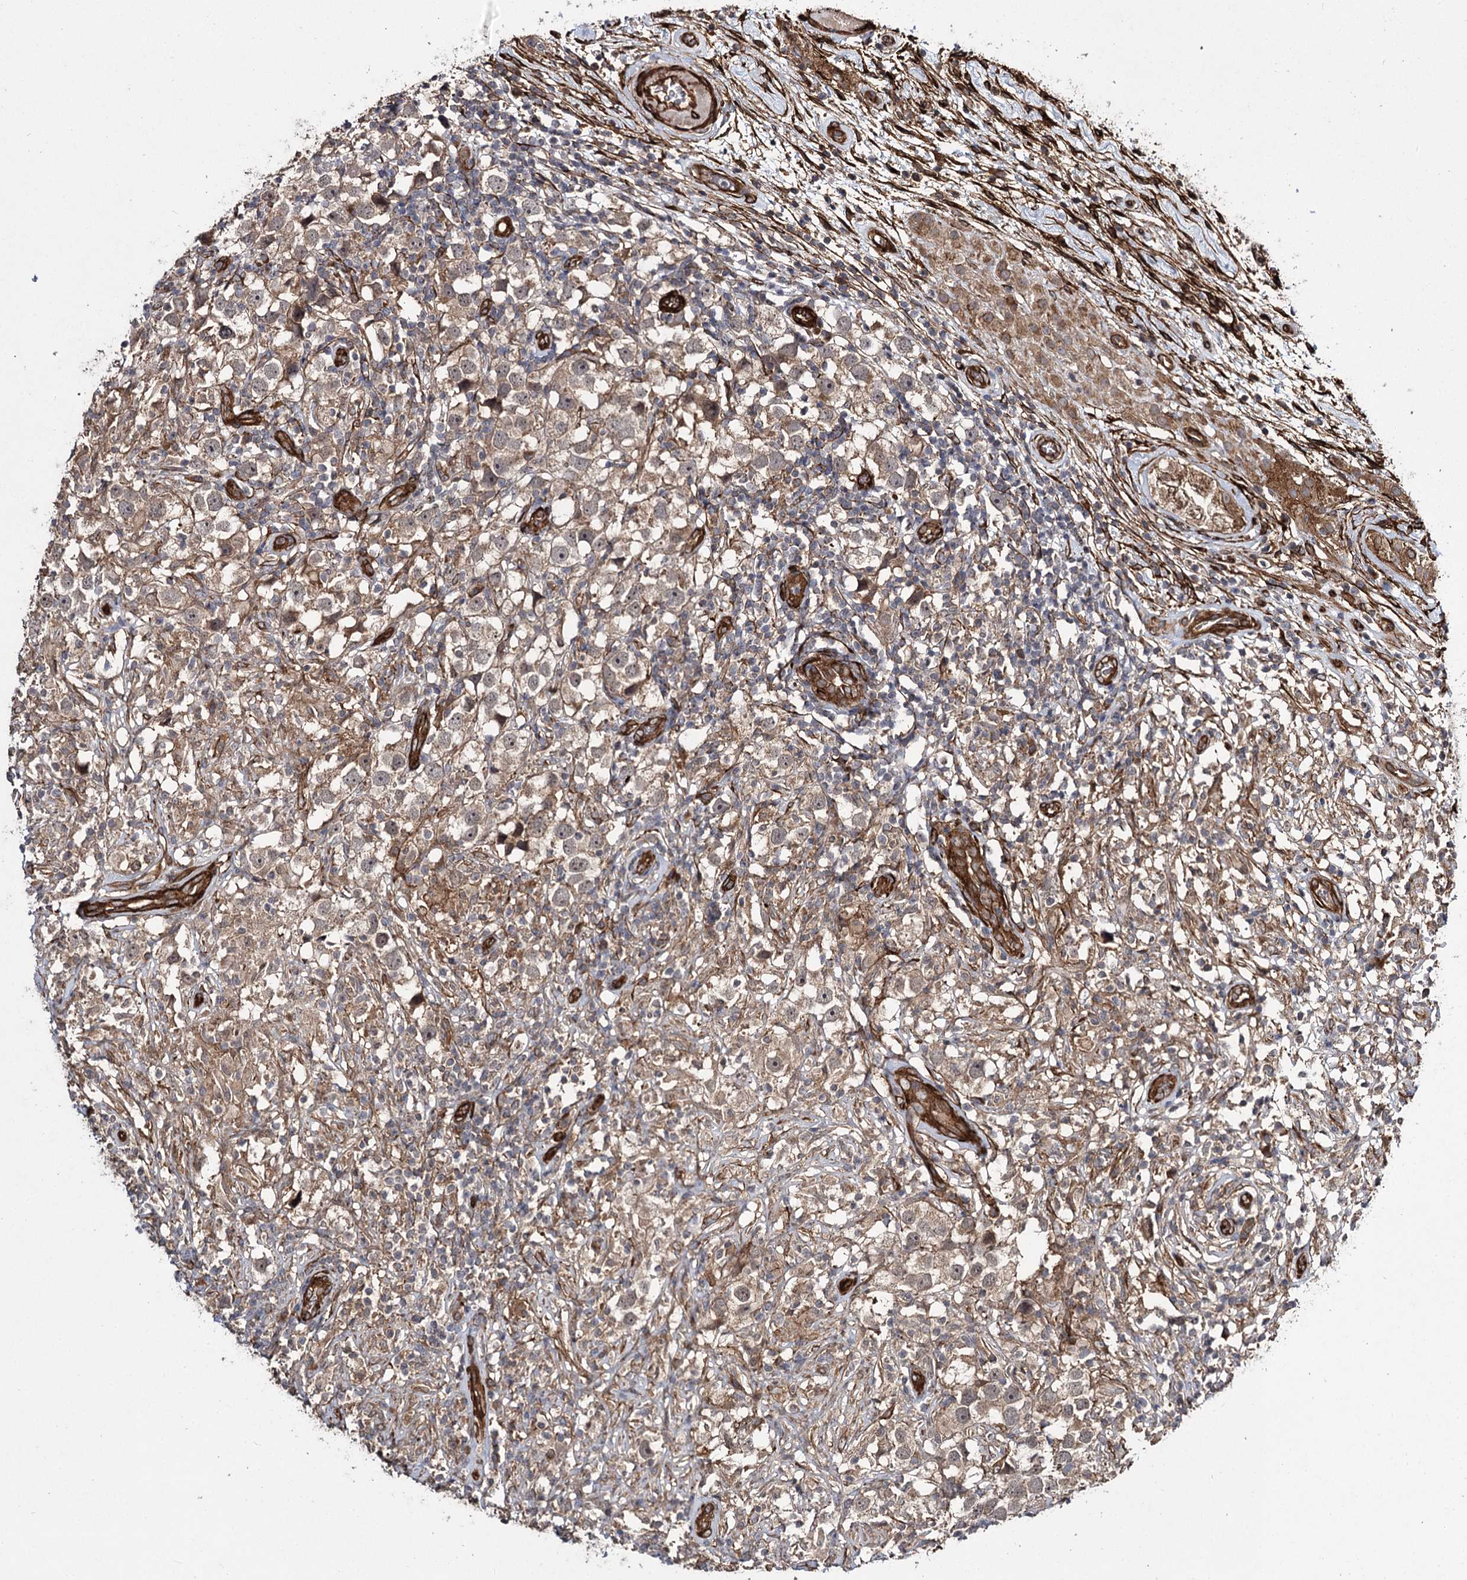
{"staining": {"intensity": "moderate", "quantity": ">75%", "location": "cytoplasmic/membranous"}, "tissue": "testis cancer", "cell_type": "Tumor cells", "image_type": "cancer", "snomed": [{"axis": "morphology", "description": "Seminoma, NOS"}, {"axis": "topography", "description": "Testis"}], "caption": "Immunohistochemistry of human testis cancer reveals medium levels of moderate cytoplasmic/membranous staining in approximately >75% of tumor cells. Using DAB (3,3'-diaminobenzidine) (brown) and hematoxylin (blue) stains, captured at high magnification using brightfield microscopy.", "gene": "MYO1C", "patient": {"sex": "male", "age": 49}}